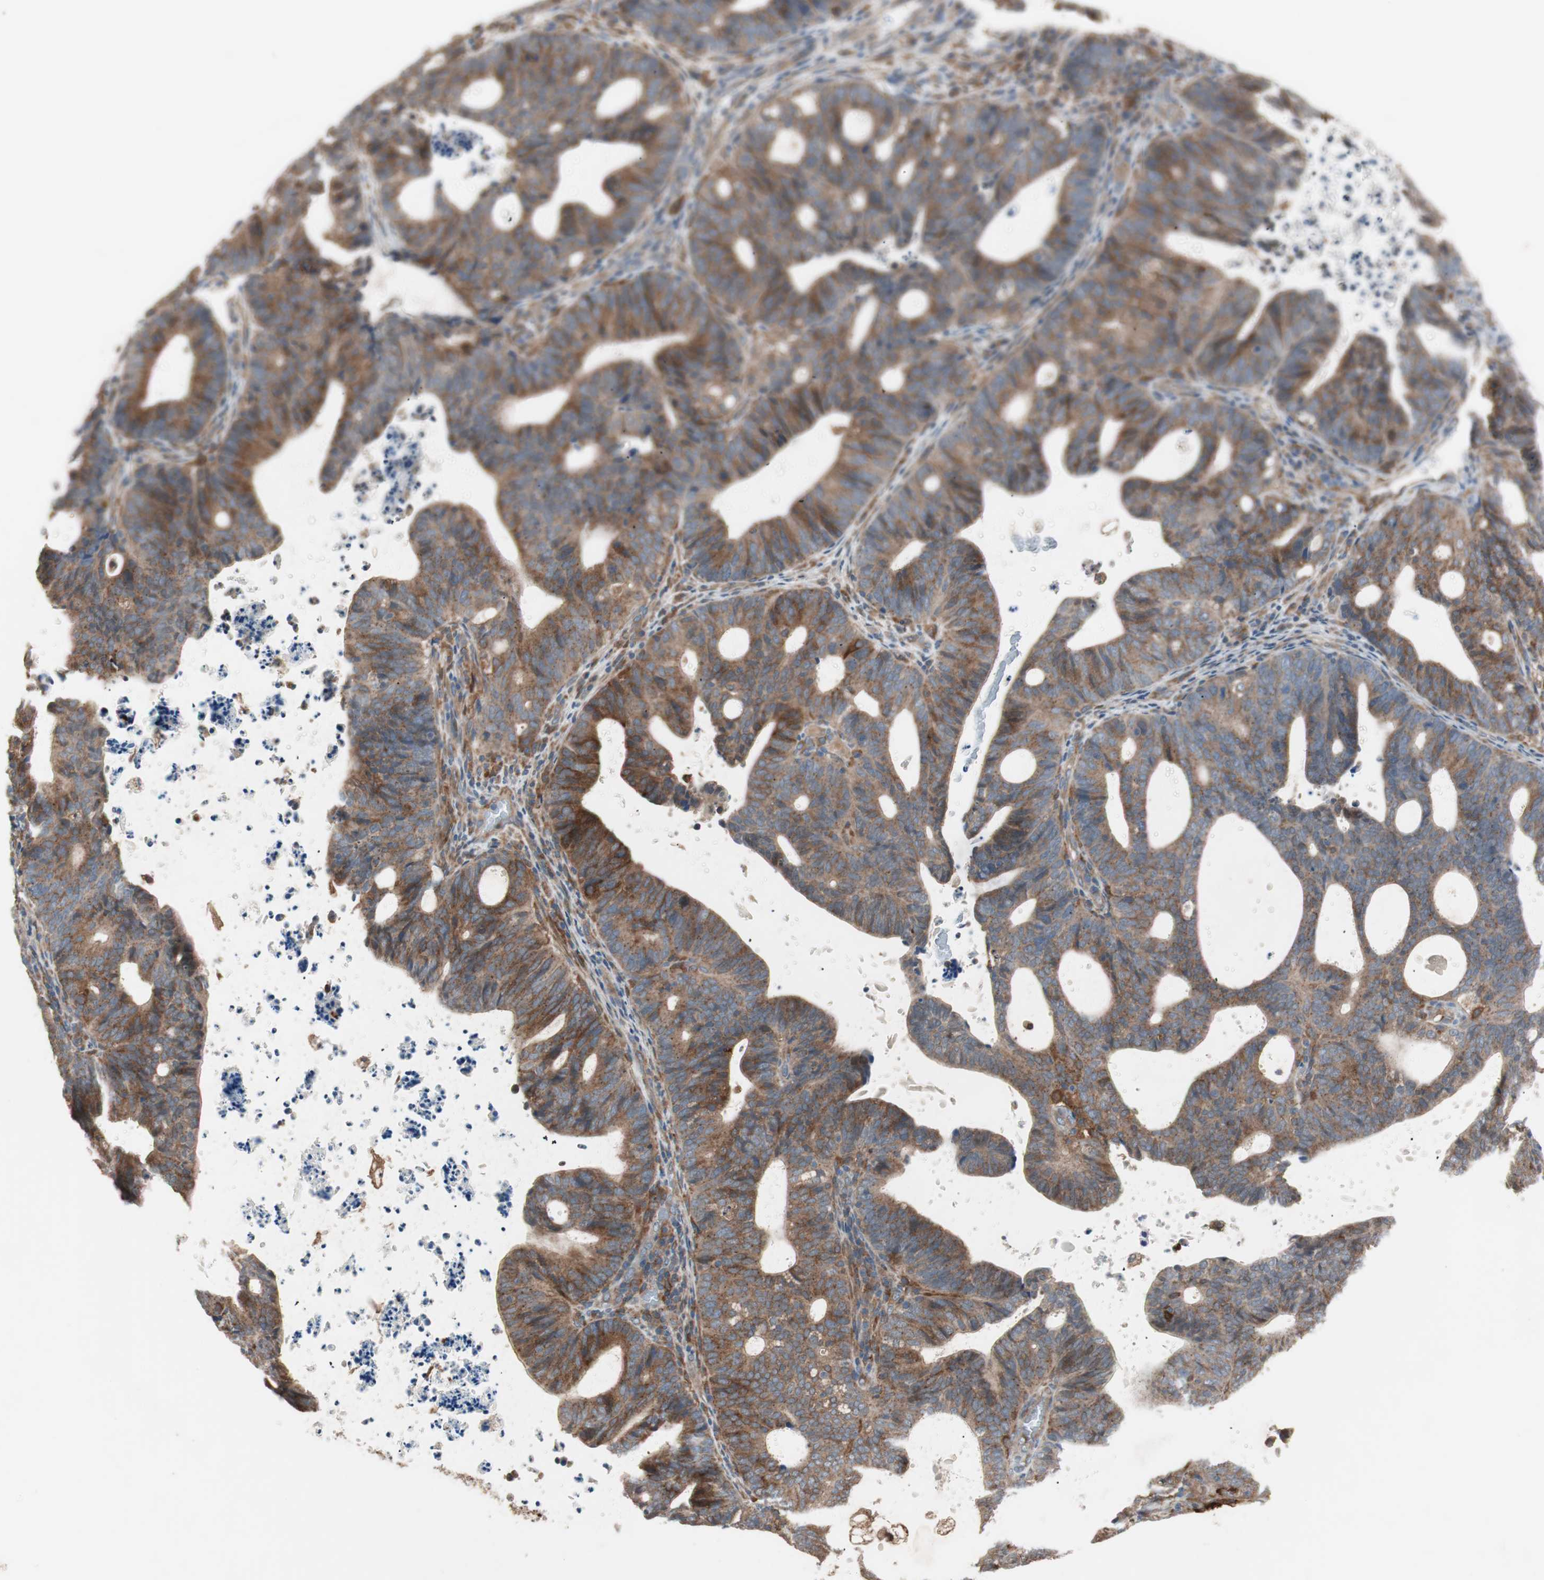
{"staining": {"intensity": "moderate", "quantity": ">75%", "location": "cytoplasmic/membranous"}, "tissue": "endometrial cancer", "cell_type": "Tumor cells", "image_type": "cancer", "snomed": [{"axis": "morphology", "description": "Adenocarcinoma, NOS"}, {"axis": "topography", "description": "Uterus"}], "caption": "Protein staining reveals moderate cytoplasmic/membranous staining in approximately >75% of tumor cells in endometrial cancer.", "gene": "STAB1", "patient": {"sex": "female", "age": 83}}